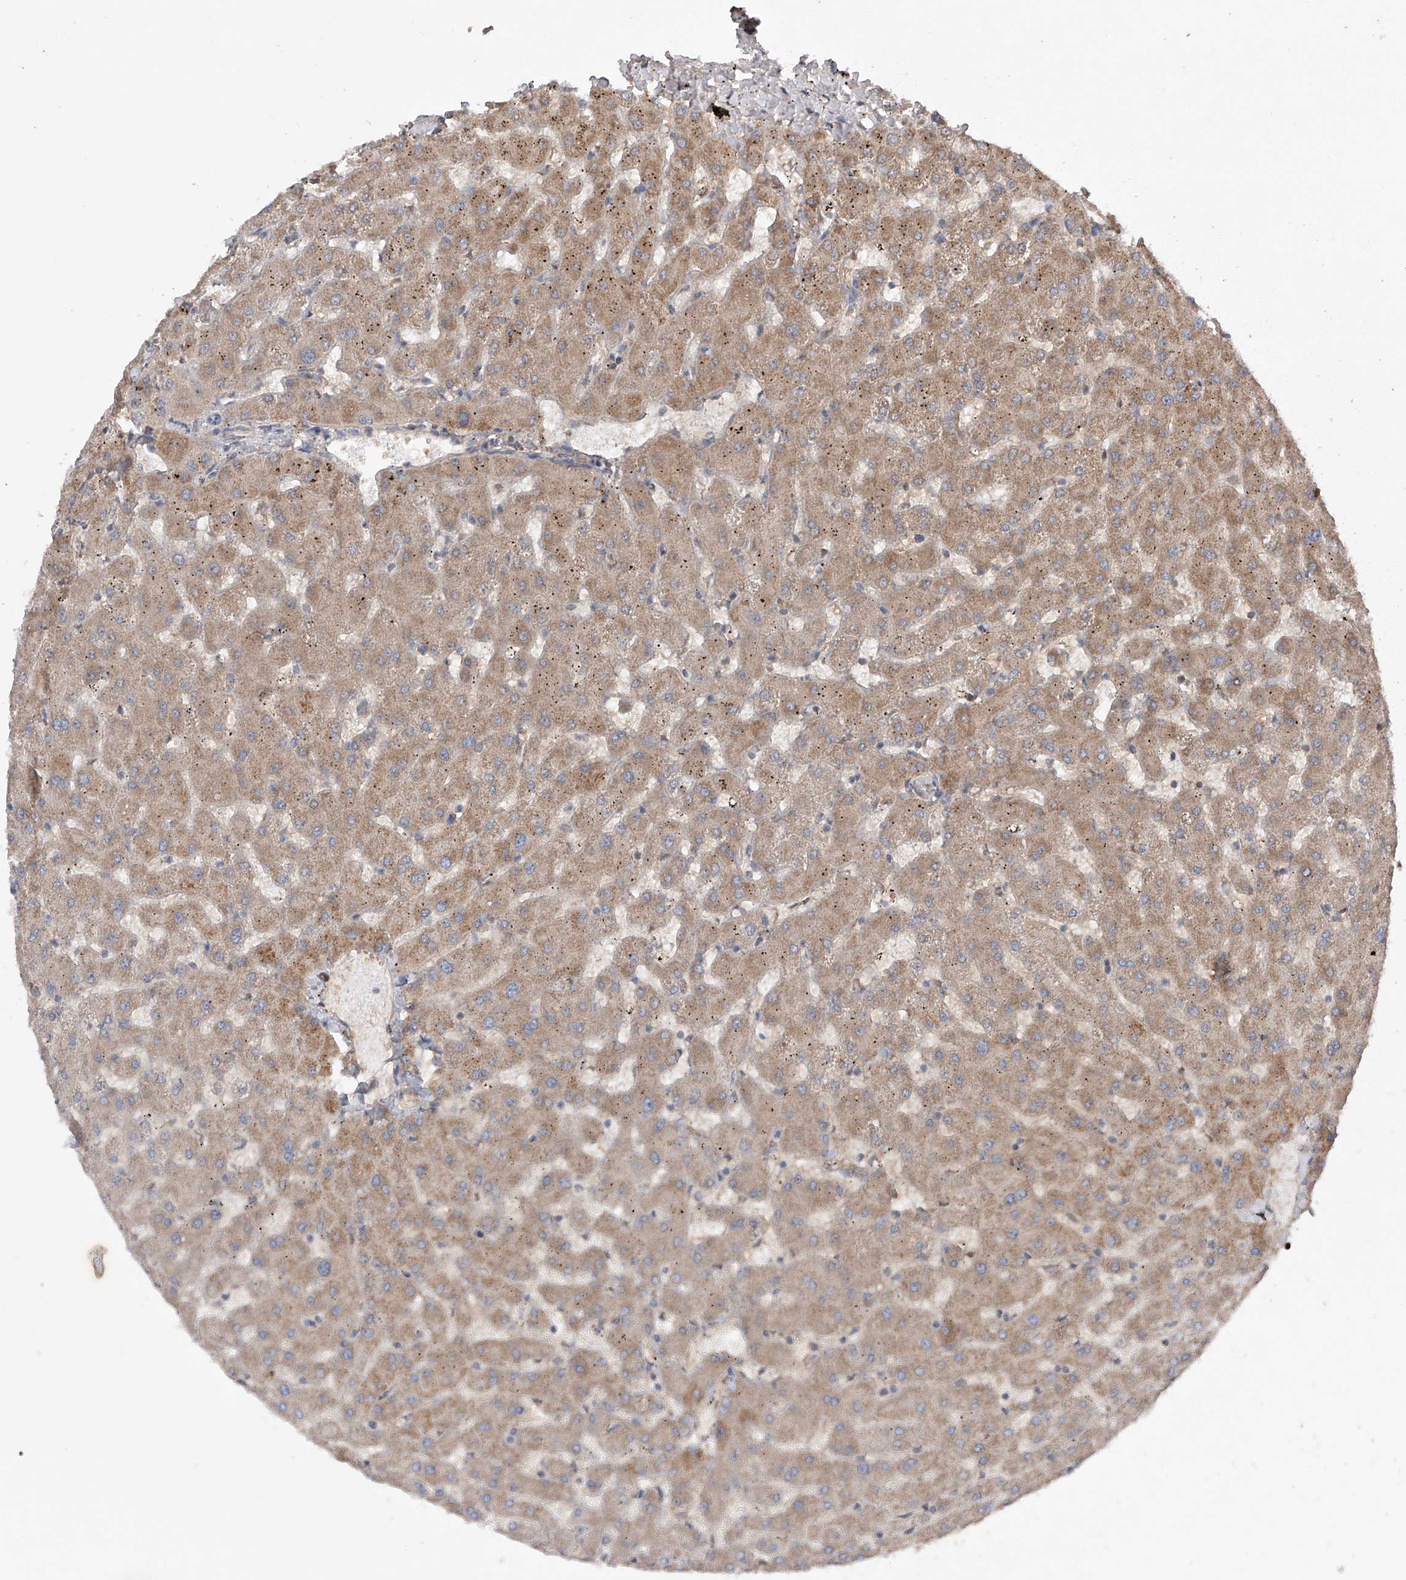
{"staining": {"intensity": "weak", "quantity": ">75%", "location": "cytoplasmic/membranous"}, "tissue": "liver", "cell_type": "Cholangiocytes", "image_type": "normal", "snomed": [{"axis": "morphology", "description": "Normal tissue, NOS"}, {"axis": "topography", "description": "Liver"}], "caption": "Protein positivity by immunohistochemistry demonstrates weak cytoplasmic/membranous positivity in about >75% of cholangiocytes in normal liver. (brown staining indicates protein expression, while blue staining denotes nuclei).", "gene": "SDHAF4", "patient": {"sex": "female", "age": 63}}